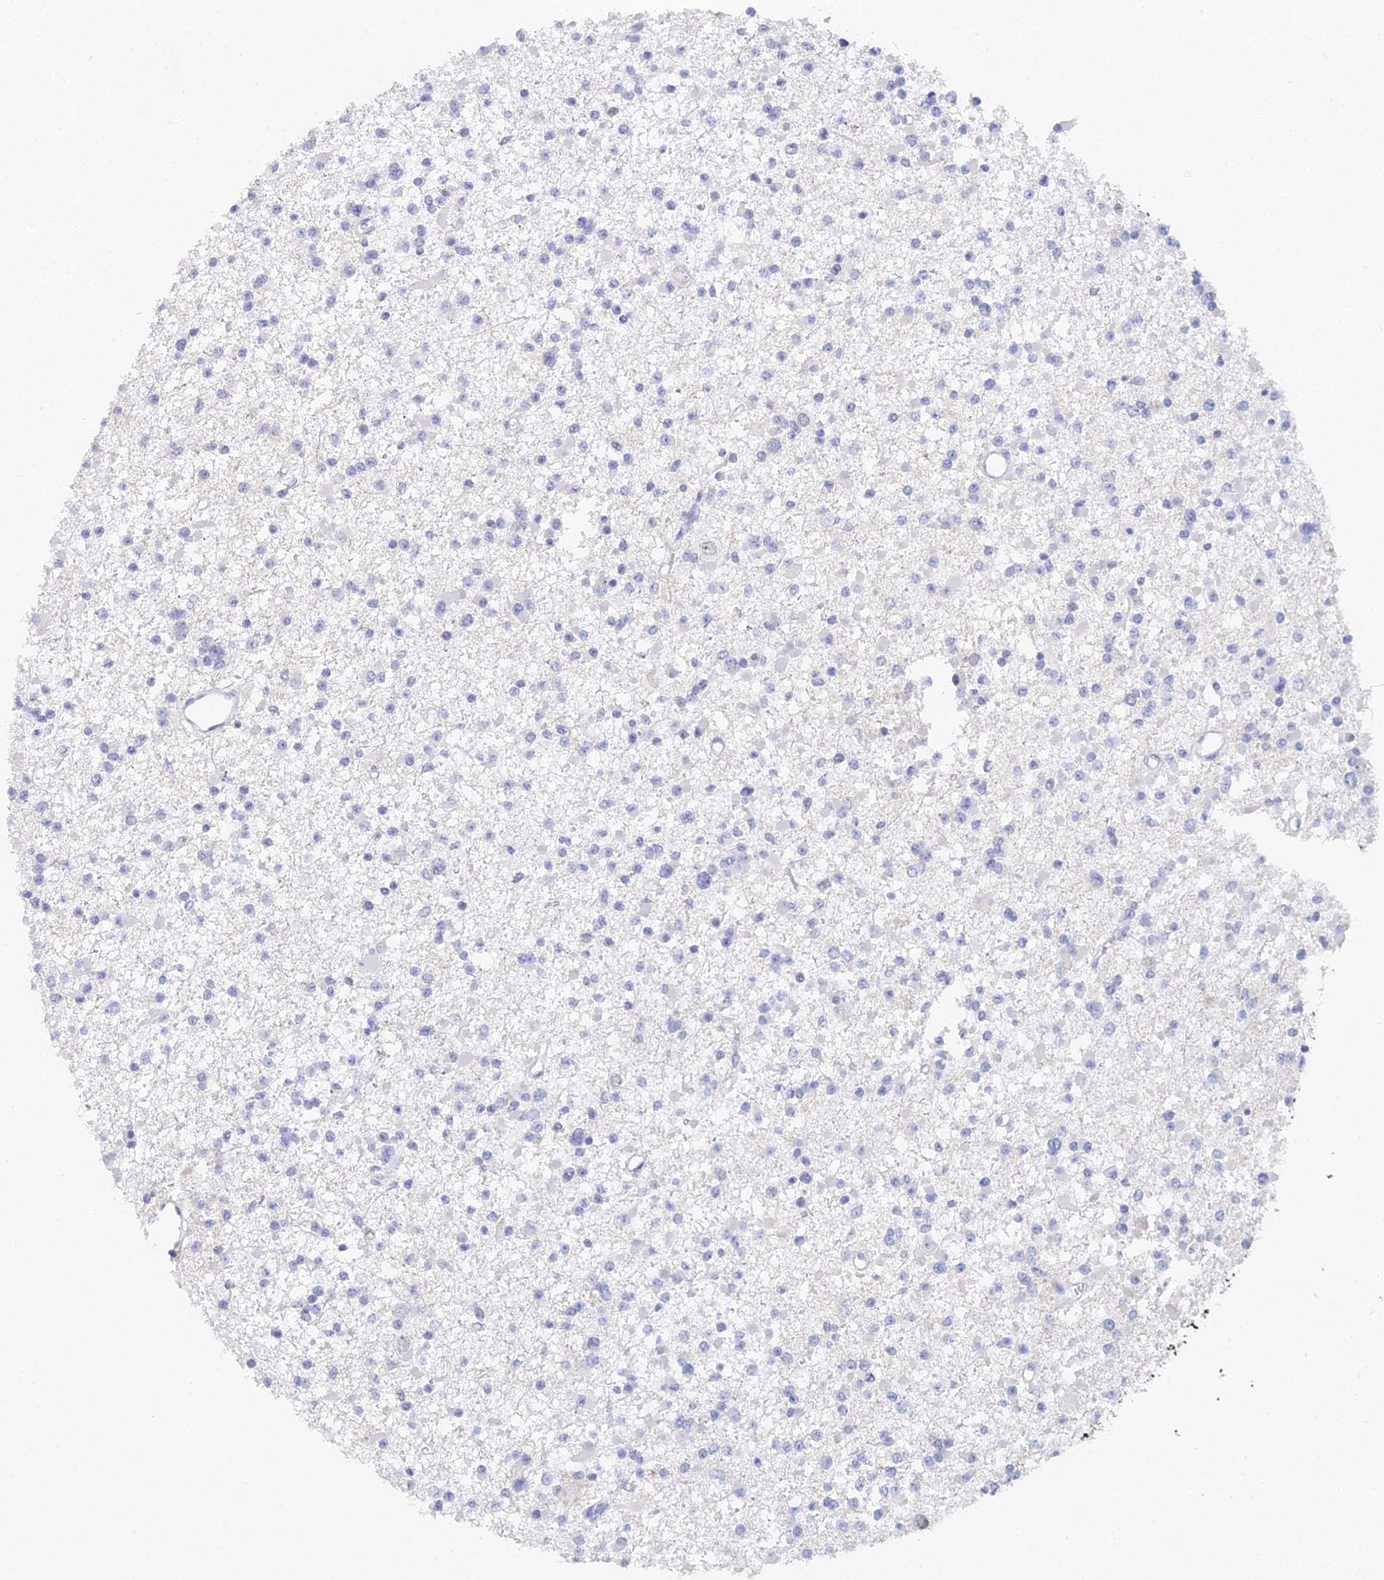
{"staining": {"intensity": "negative", "quantity": "none", "location": "none"}, "tissue": "glioma", "cell_type": "Tumor cells", "image_type": "cancer", "snomed": [{"axis": "morphology", "description": "Glioma, malignant, Low grade"}, {"axis": "topography", "description": "Brain"}], "caption": "This is a photomicrograph of immunohistochemistry staining of glioma, which shows no expression in tumor cells.", "gene": "MCM2", "patient": {"sex": "female", "age": 22}}